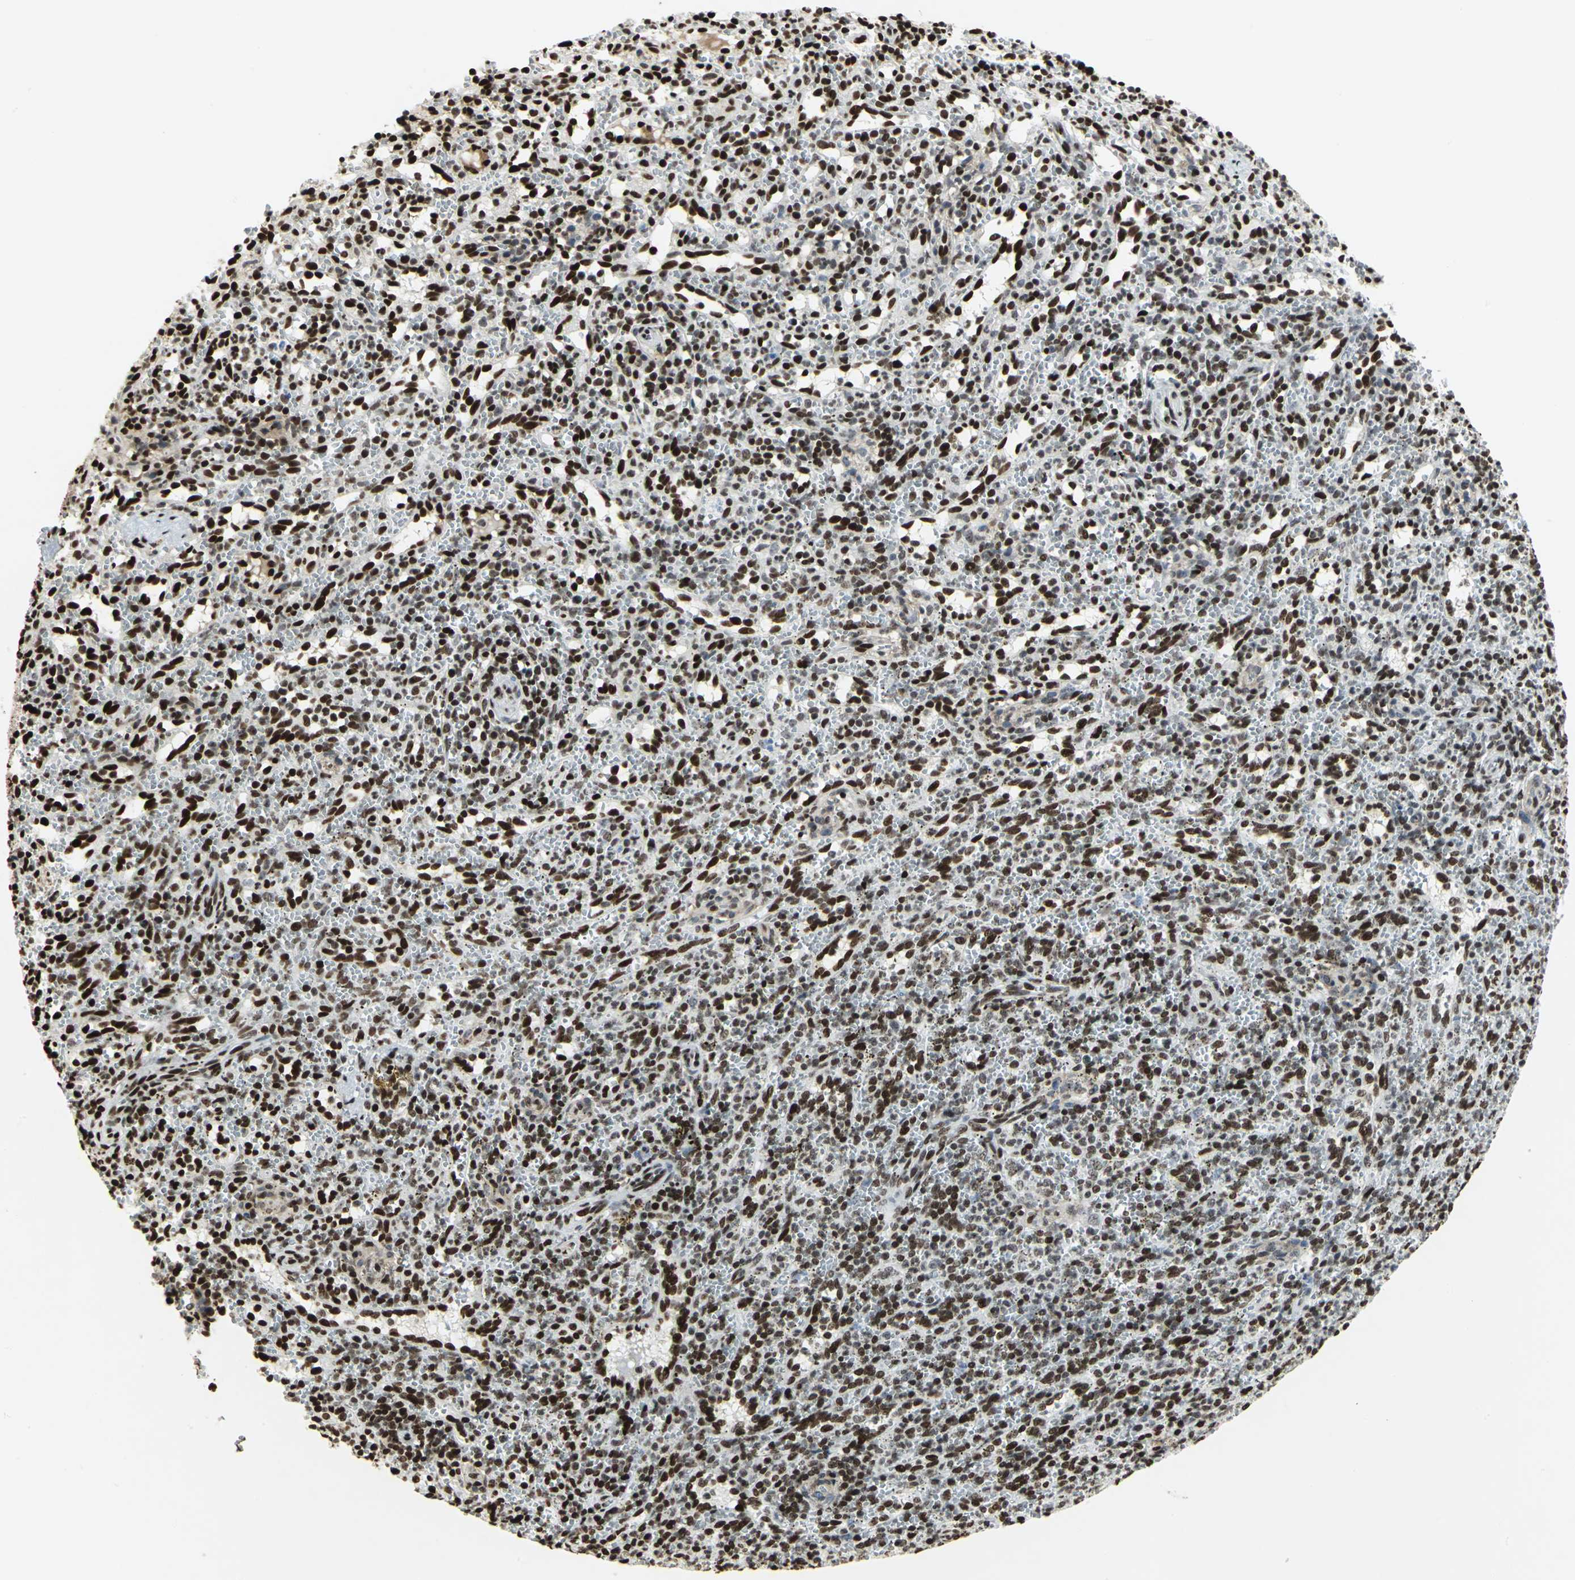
{"staining": {"intensity": "strong", "quantity": ">75%", "location": "nuclear"}, "tissue": "spleen", "cell_type": "Cells in red pulp", "image_type": "normal", "snomed": [{"axis": "morphology", "description": "Normal tissue, NOS"}, {"axis": "topography", "description": "Spleen"}], "caption": "A histopathology image showing strong nuclear positivity in about >75% of cells in red pulp in normal spleen, as visualized by brown immunohistochemical staining.", "gene": "HMGB1", "patient": {"sex": "female", "age": 10}}